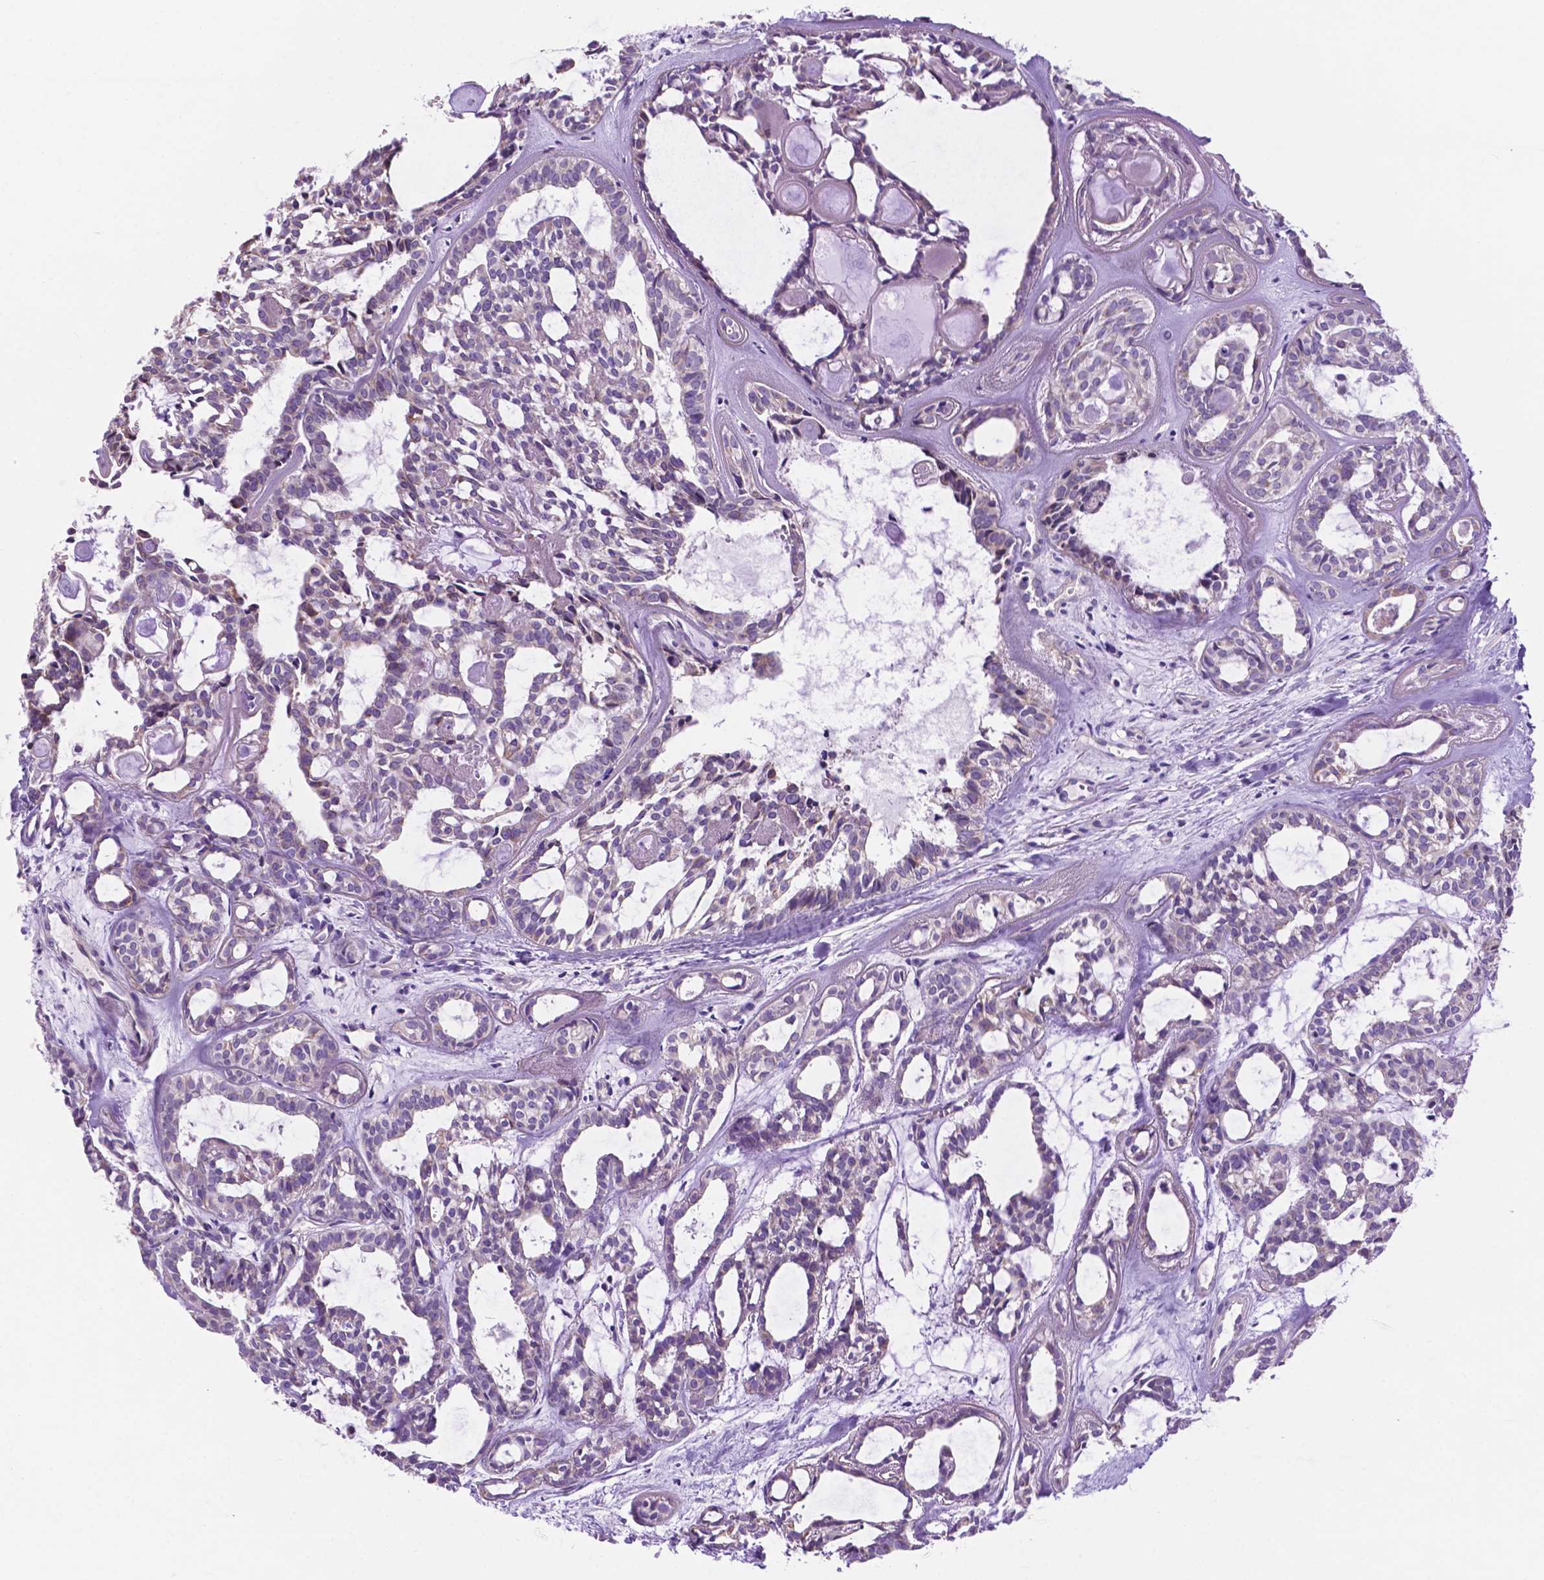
{"staining": {"intensity": "negative", "quantity": "none", "location": "none"}, "tissue": "head and neck cancer", "cell_type": "Tumor cells", "image_type": "cancer", "snomed": [{"axis": "morphology", "description": "Adenocarcinoma, NOS"}, {"axis": "topography", "description": "Head-Neck"}], "caption": "Head and neck adenocarcinoma stained for a protein using IHC exhibits no positivity tumor cells.", "gene": "PHYHIP", "patient": {"sex": "female", "age": 62}}